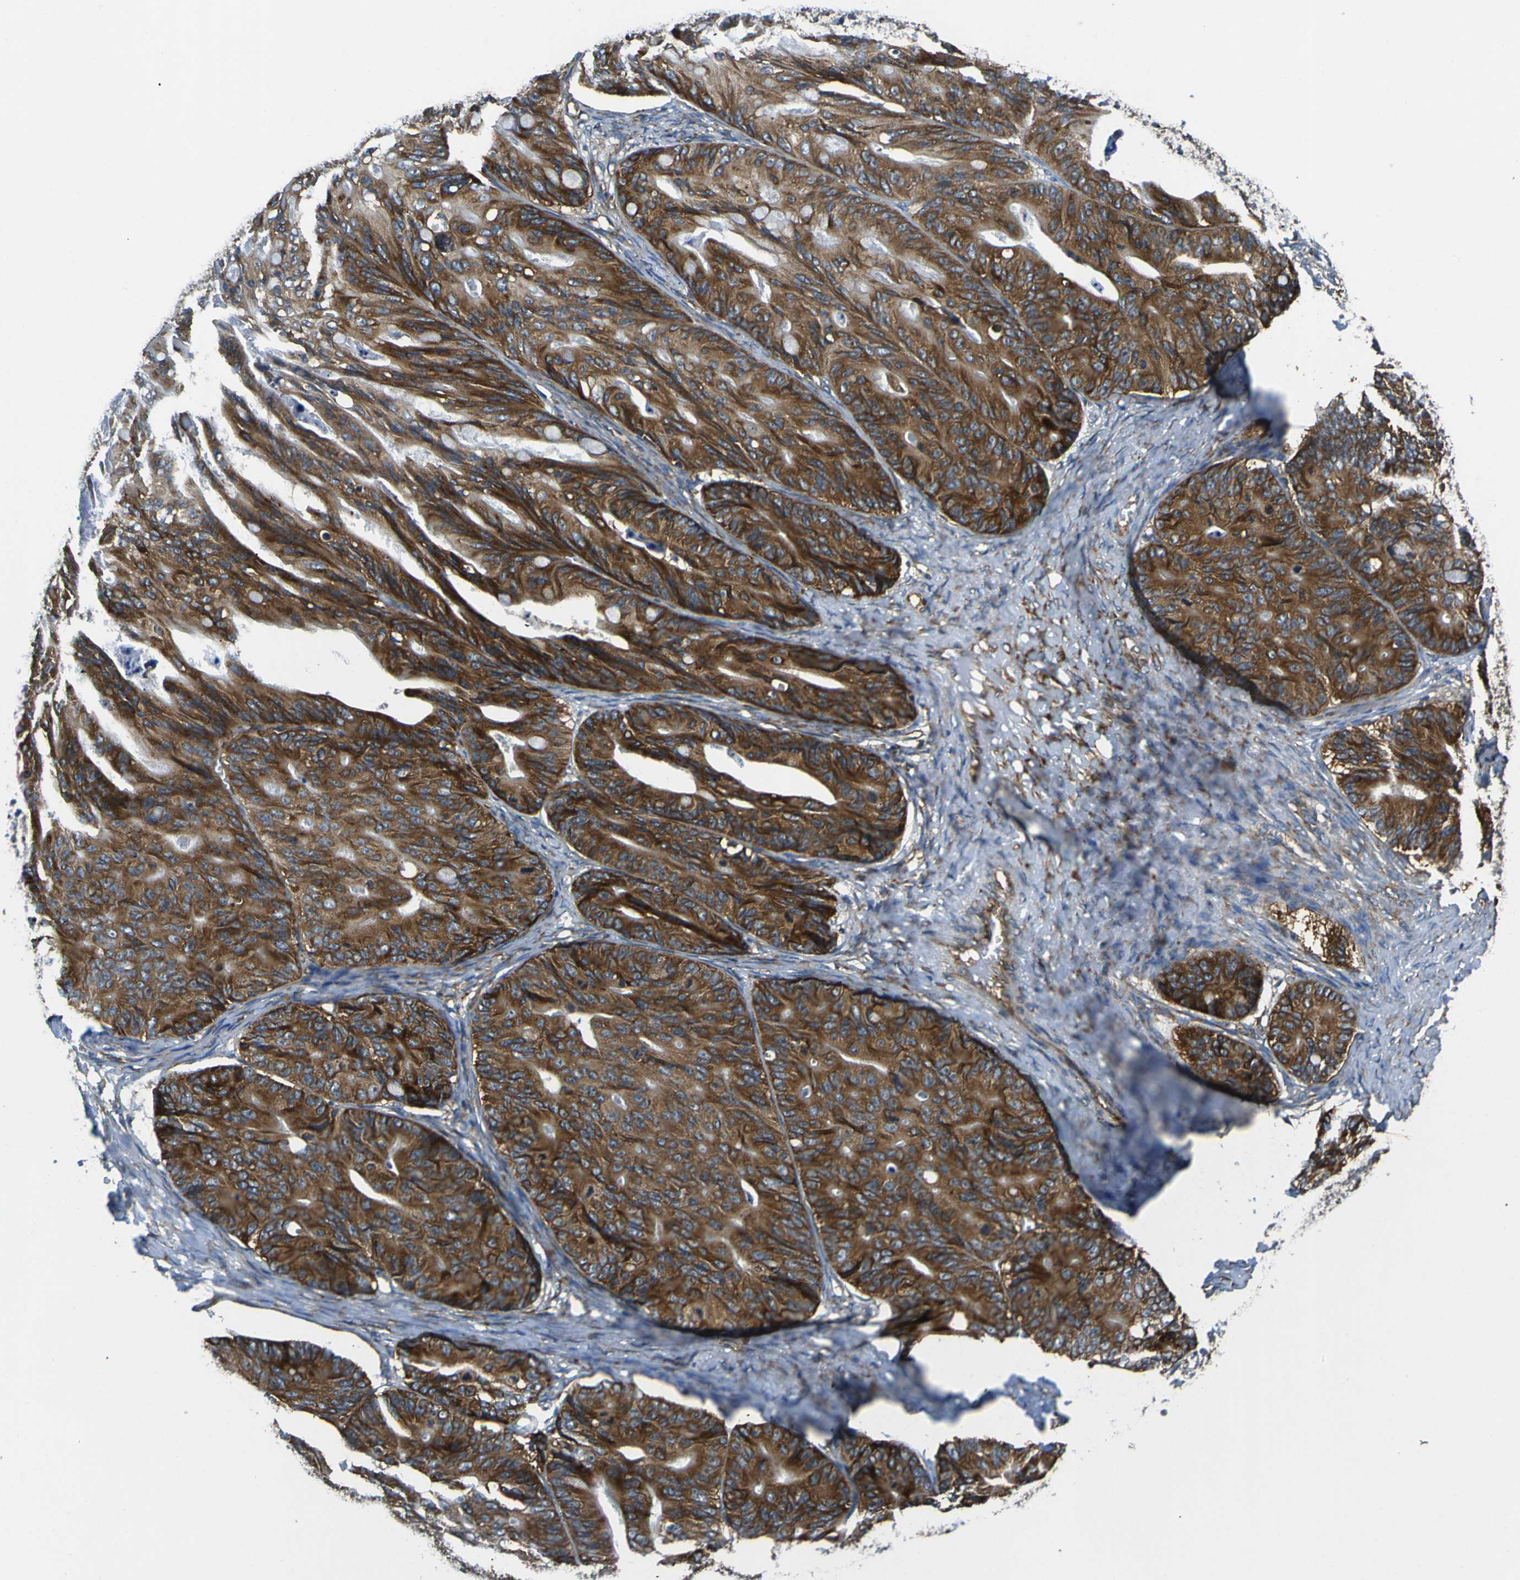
{"staining": {"intensity": "strong", "quantity": ">75%", "location": "cytoplasmic/membranous"}, "tissue": "ovarian cancer", "cell_type": "Tumor cells", "image_type": "cancer", "snomed": [{"axis": "morphology", "description": "Cystadenocarcinoma, mucinous, NOS"}, {"axis": "topography", "description": "Ovary"}], "caption": "IHC (DAB (3,3'-diaminobenzidine)) staining of ovarian mucinous cystadenocarcinoma displays strong cytoplasmic/membranous protein staining in about >75% of tumor cells. The staining was performed using DAB (3,3'-diaminobenzidine), with brown indicating positive protein expression. Nuclei are stained blue with hematoxylin.", "gene": "RPSA", "patient": {"sex": "female", "age": 37}}